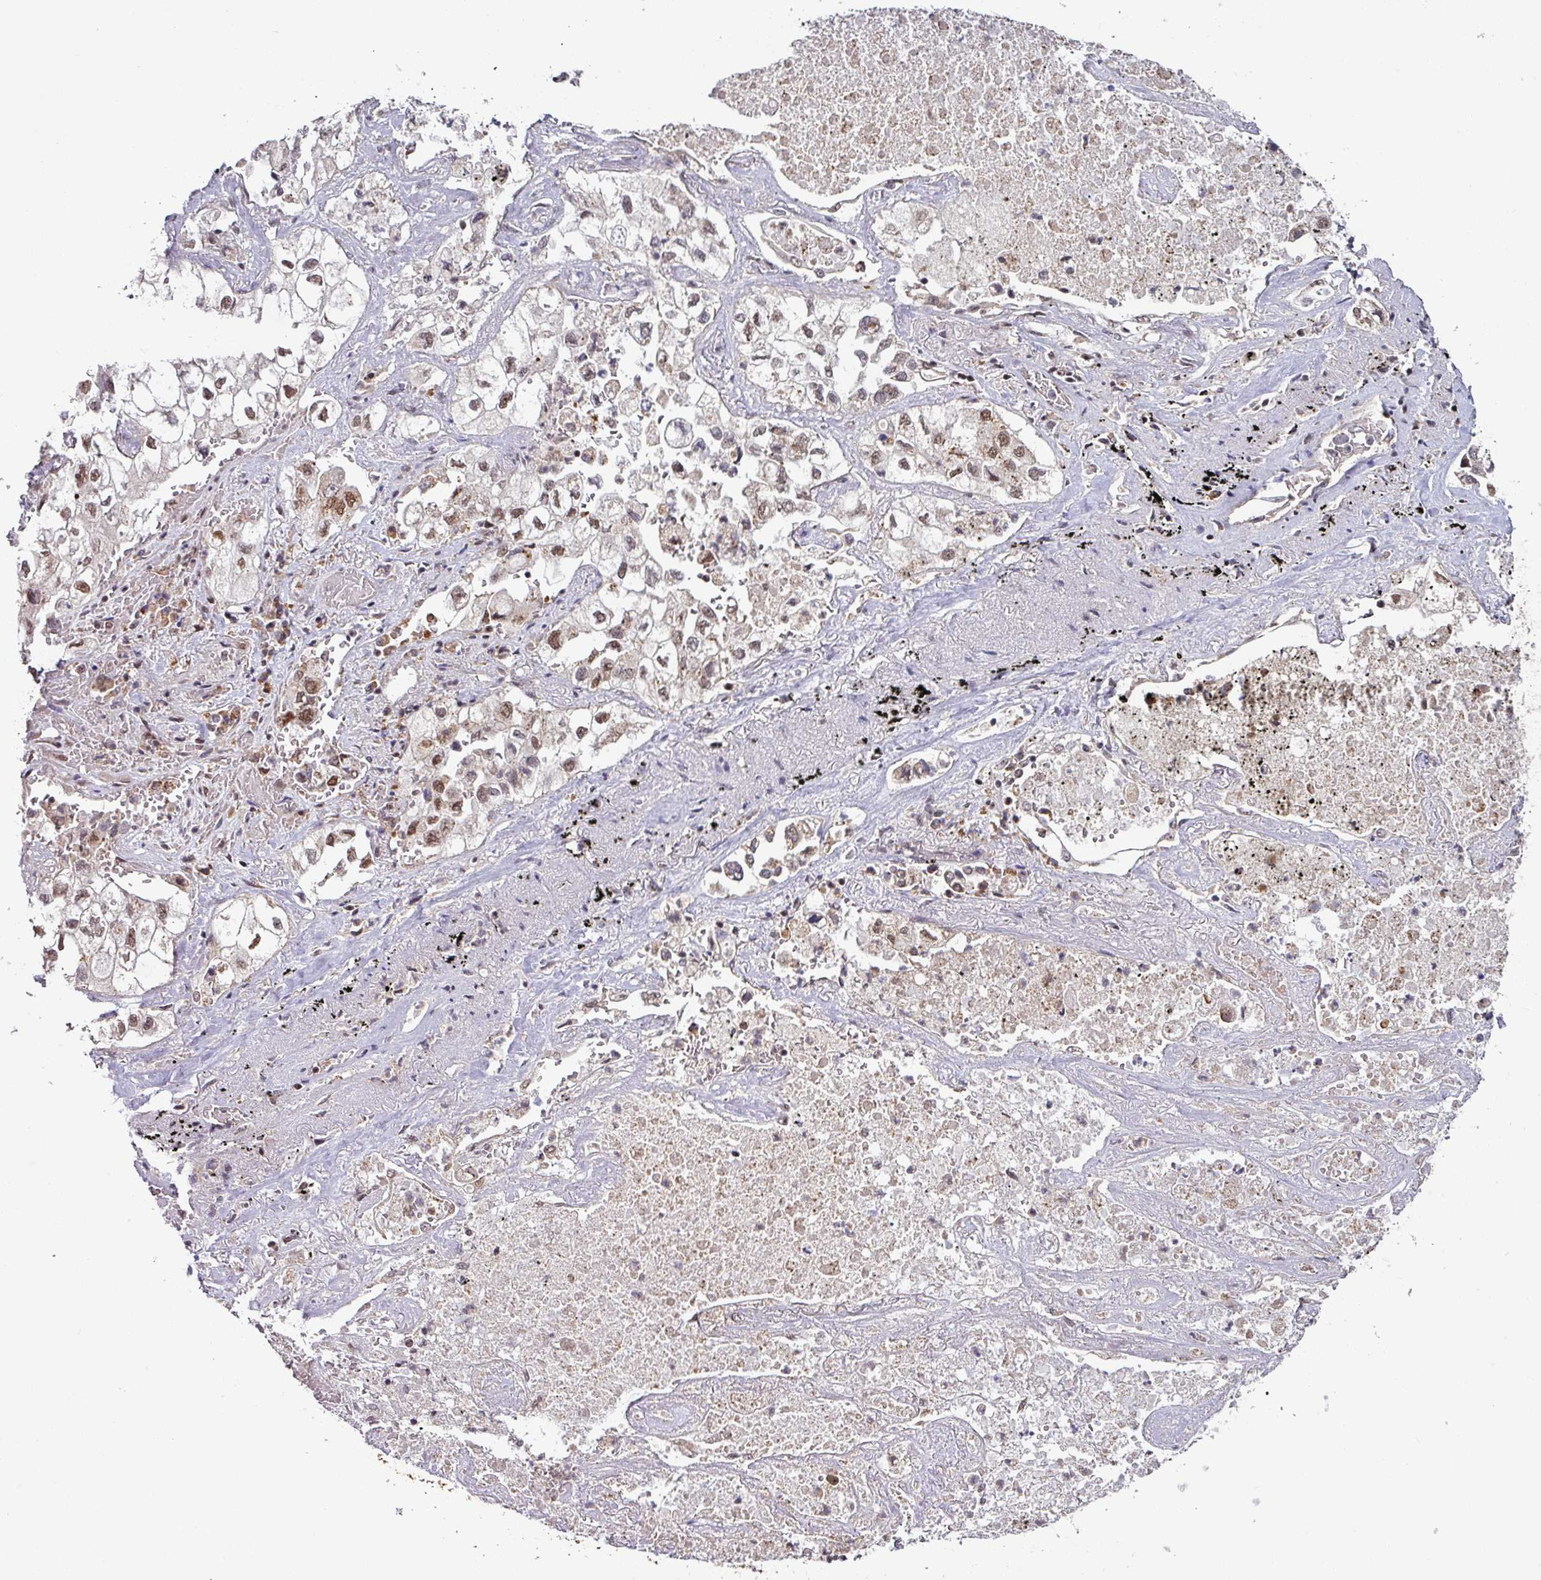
{"staining": {"intensity": "moderate", "quantity": ">75%", "location": "nuclear"}, "tissue": "lung cancer", "cell_type": "Tumor cells", "image_type": "cancer", "snomed": [{"axis": "morphology", "description": "Adenocarcinoma, NOS"}, {"axis": "topography", "description": "Lung"}], "caption": "Moderate nuclear protein staining is identified in approximately >75% of tumor cells in adenocarcinoma (lung).", "gene": "PHF23", "patient": {"sex": "male", "age": 63}}